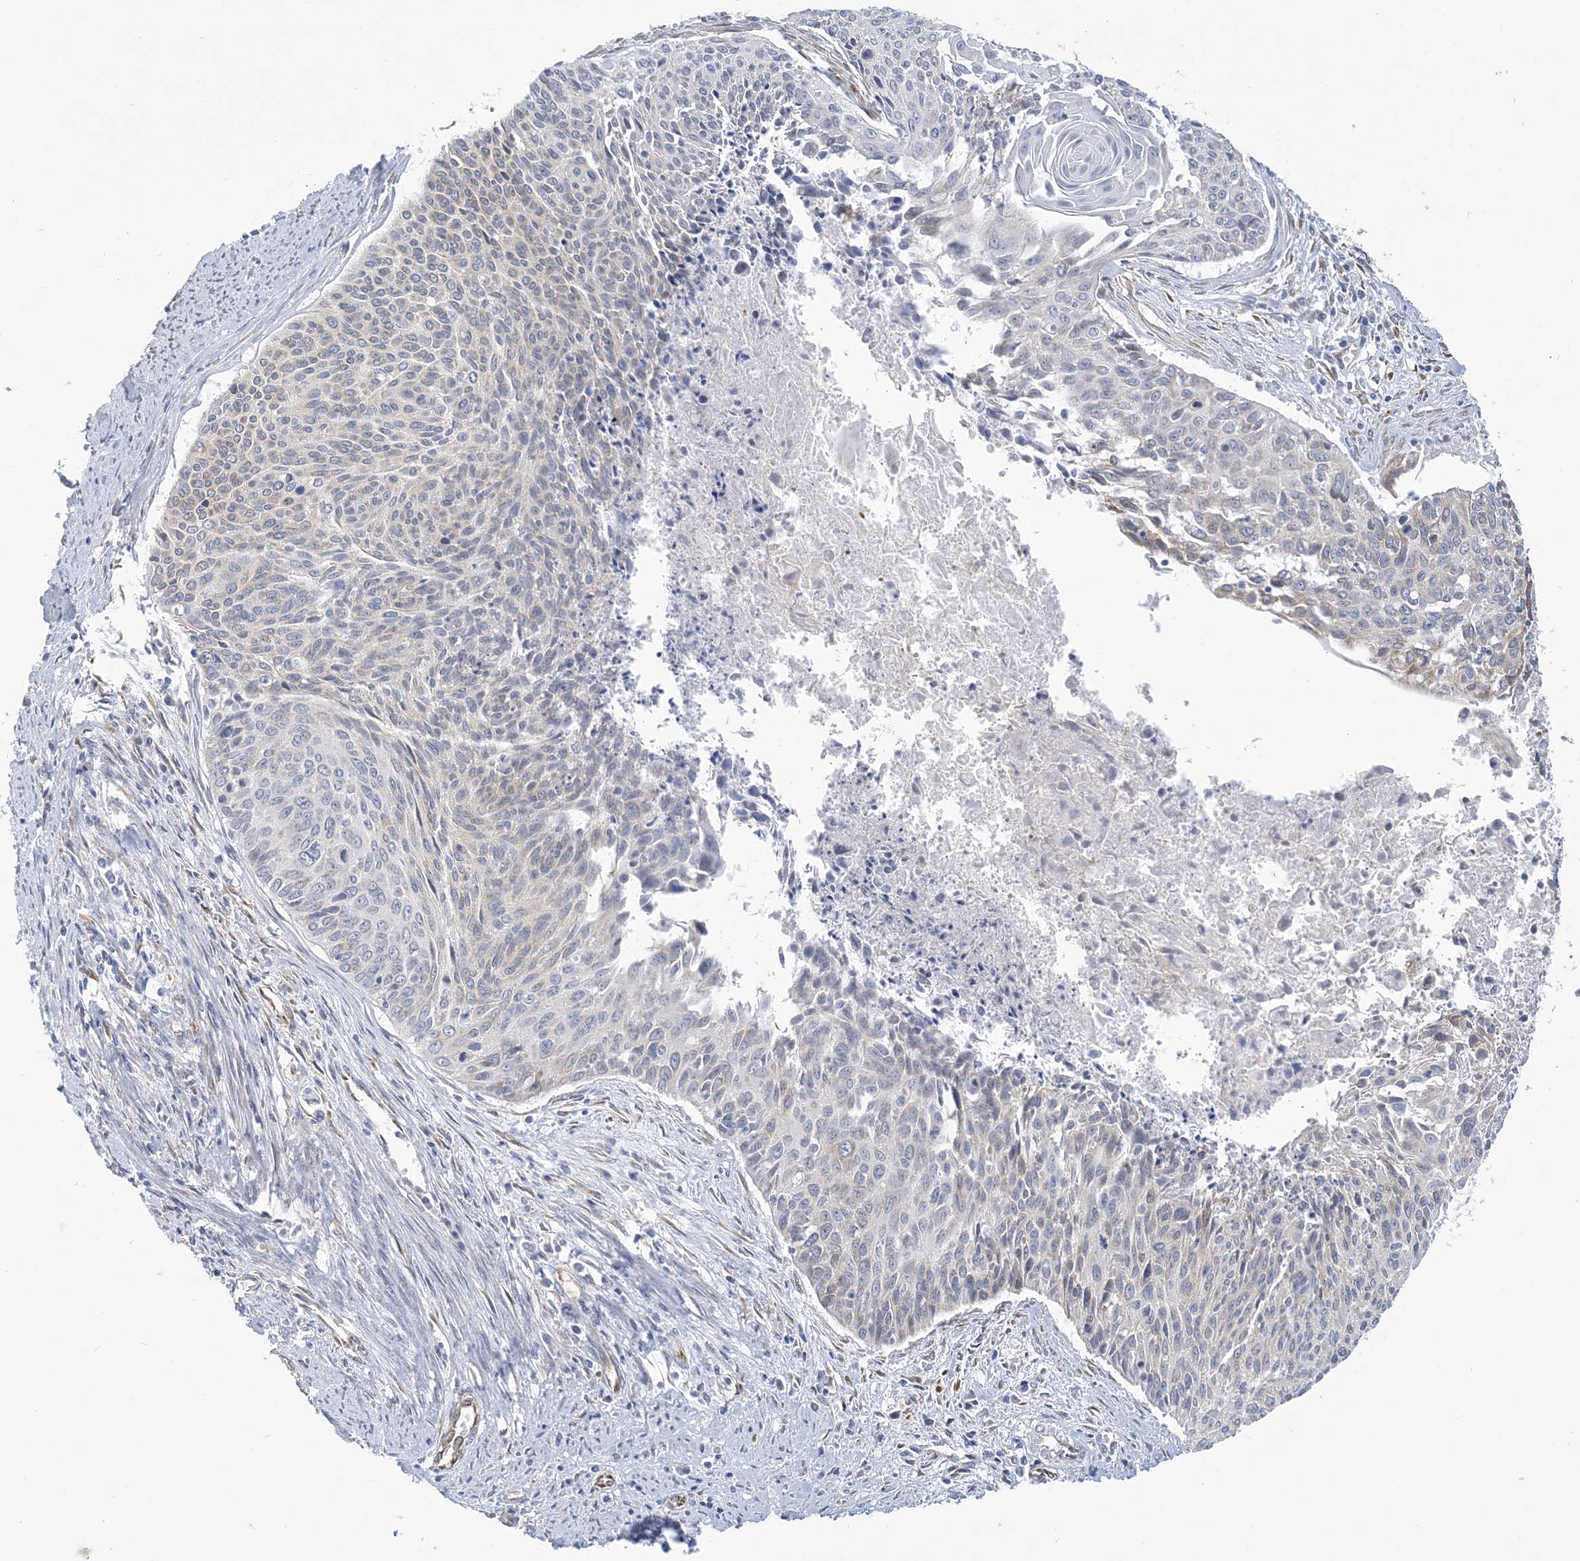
{"staining": {"intensity": "negative", "quantity": "none", "location": "none"}, "tissue": "cervical cancer", "cell_type": "Tumor cells", "image_type": "cancer", "snomed": [{"axis": "morphology", "description": "Squamous cell carcinoma, NOS"}, {"axis": "topography", "description": "Cervix"}], "caption": "This is a photomicrograph of immunohistochemistry (IHC) staining of cervical cancer, which shows no staining in tumor cells. The staining was performed using DAB to visualize the protein expression in brown, while the nuclei were stained in blue with hematoxylin (Magnification: 20x).", "gene": "PLEKHG4B", "patient": {"sex": "female", "age": 55}}